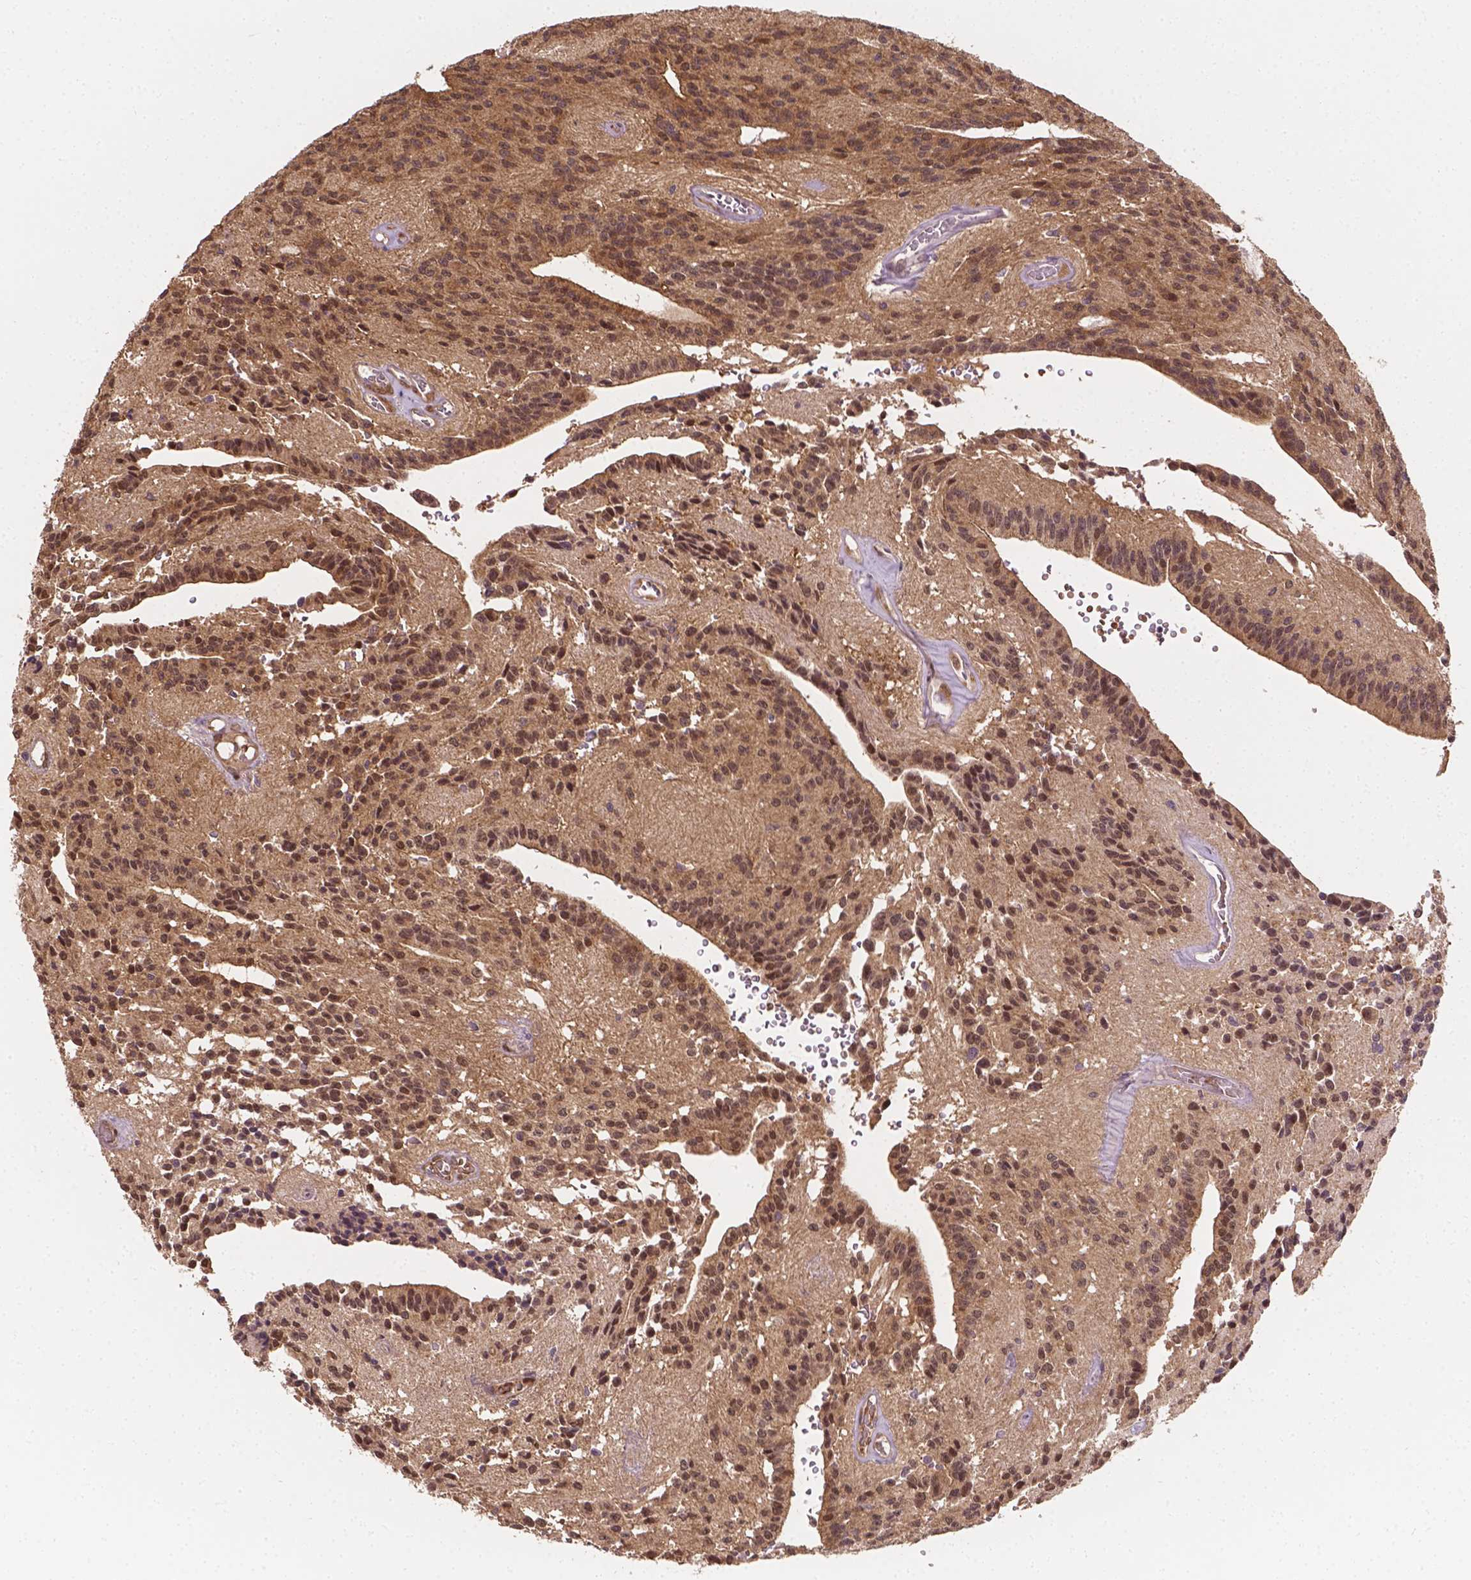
{"staining": {"intensity": "weak", "quantity": ">75%", "location": "cytoplasmic/membranous,nuclear"}, "tissue": "glioma", "cell_type": "Tumor cells", "image_type": "cancer", "snomed": [{"axis": "morphology", "description": "Glioma, malignant, Low grade"}, {"axis": "topography", "description": "Brain"}], "caption": "Immunohistochemical staining of glioma reveals low levels of weak cytoplasmic/membranous and nuclear protein expression in about >75% of tumor cells.", "gene": "YAP1", "patient": {"sex": "male", "age": 31}}